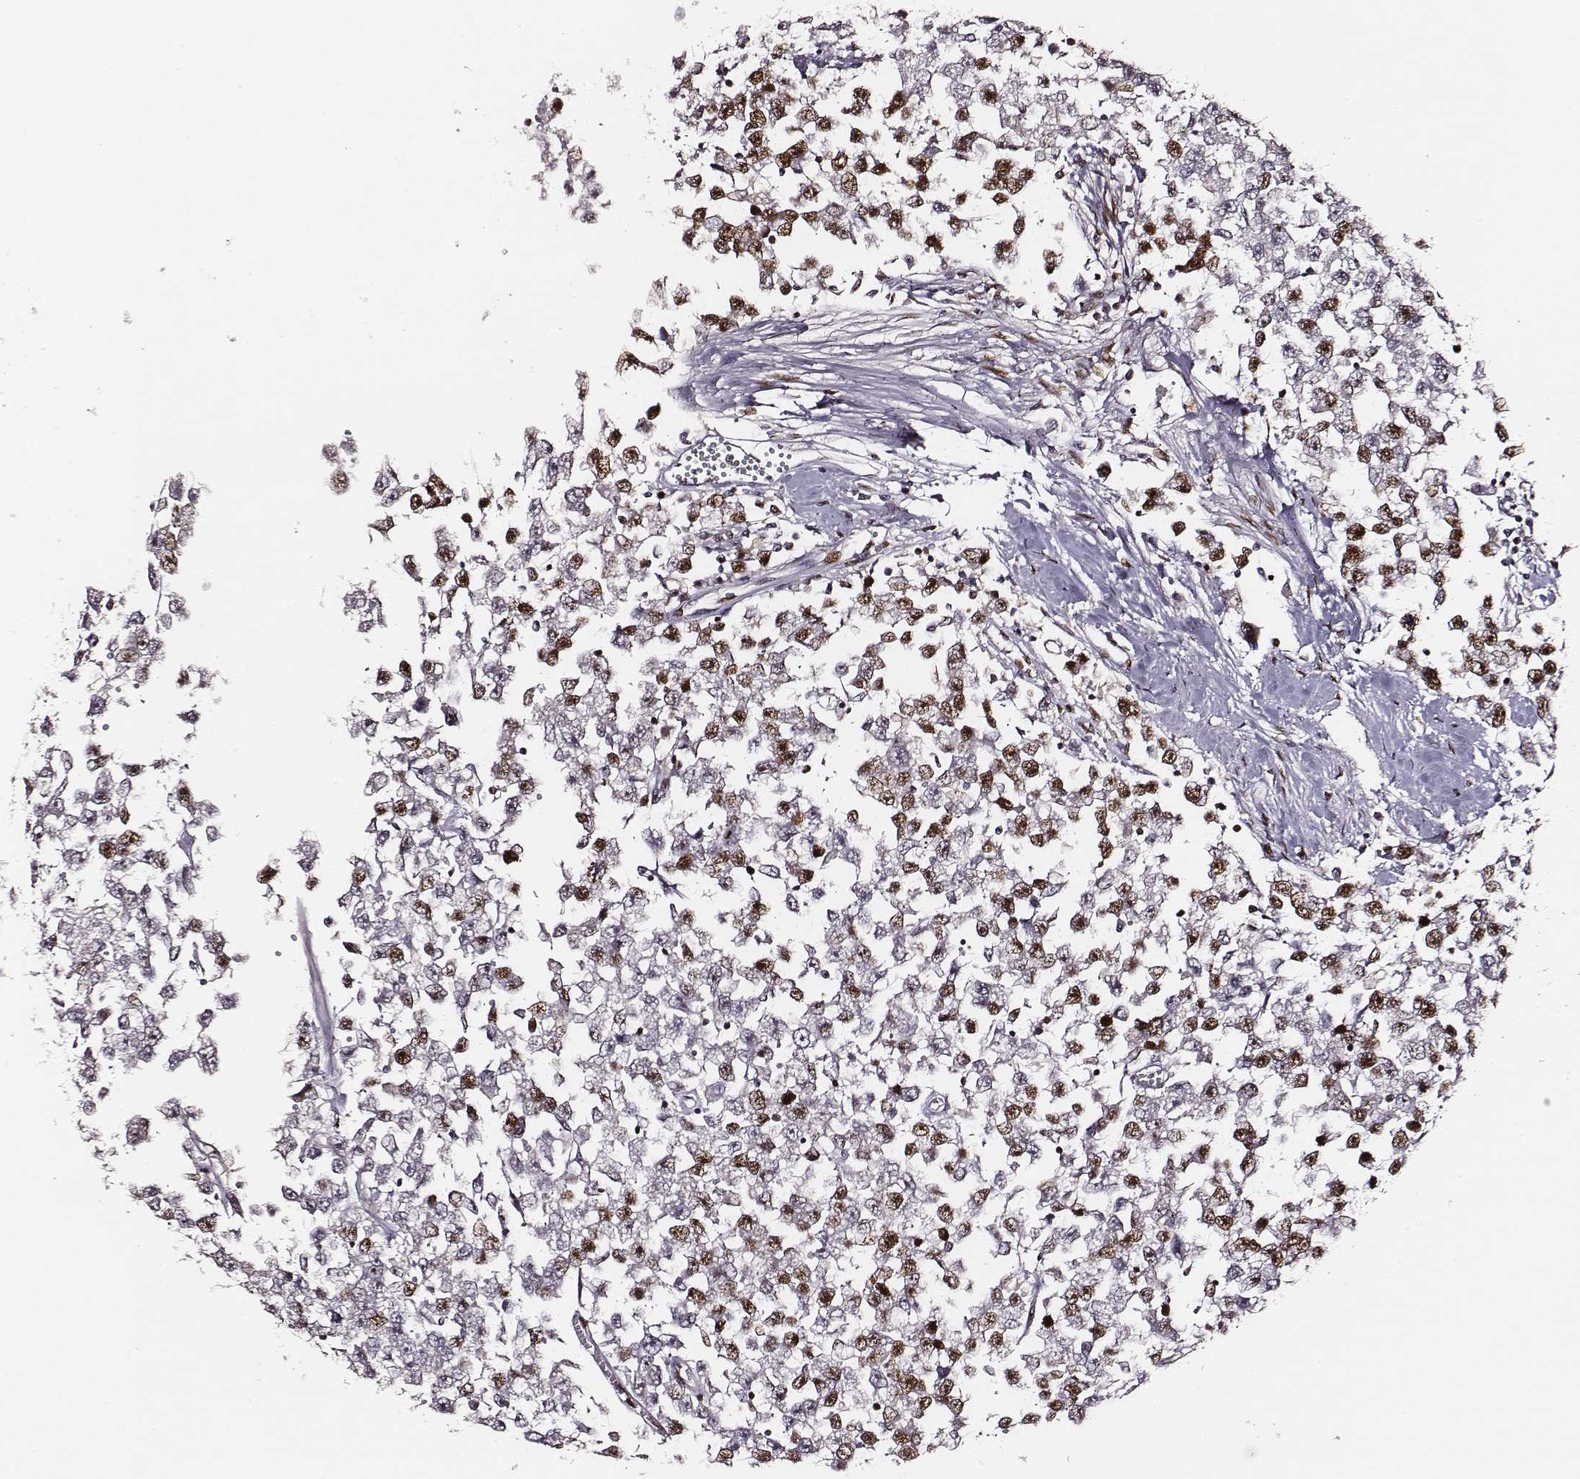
{"staining": {"intensity": "strong", "quantity": ">75%", "location": "nuclear"}, "tissue": "testis cancer", "cell_type": "Tumor cells", "image_type": "cancer", "snomed": [{"axis": "morphology", "description": "Seminoma, NOS"}, {"axis": "topography", "description": "Testis"}], "caption": "Immunohistochemical staining of human testis cancer (seminoma) exhibits high levels of strong nuclear protein staining in about >75% of tumor cells. (Stains: DAB (3,3'-diaminobenzidine) in brown, nuclei in blue, Microscopy: brightfield microscopy at high magnification).", "gene": "PPARA", "patient": {"sex": "male", "age": 34}}